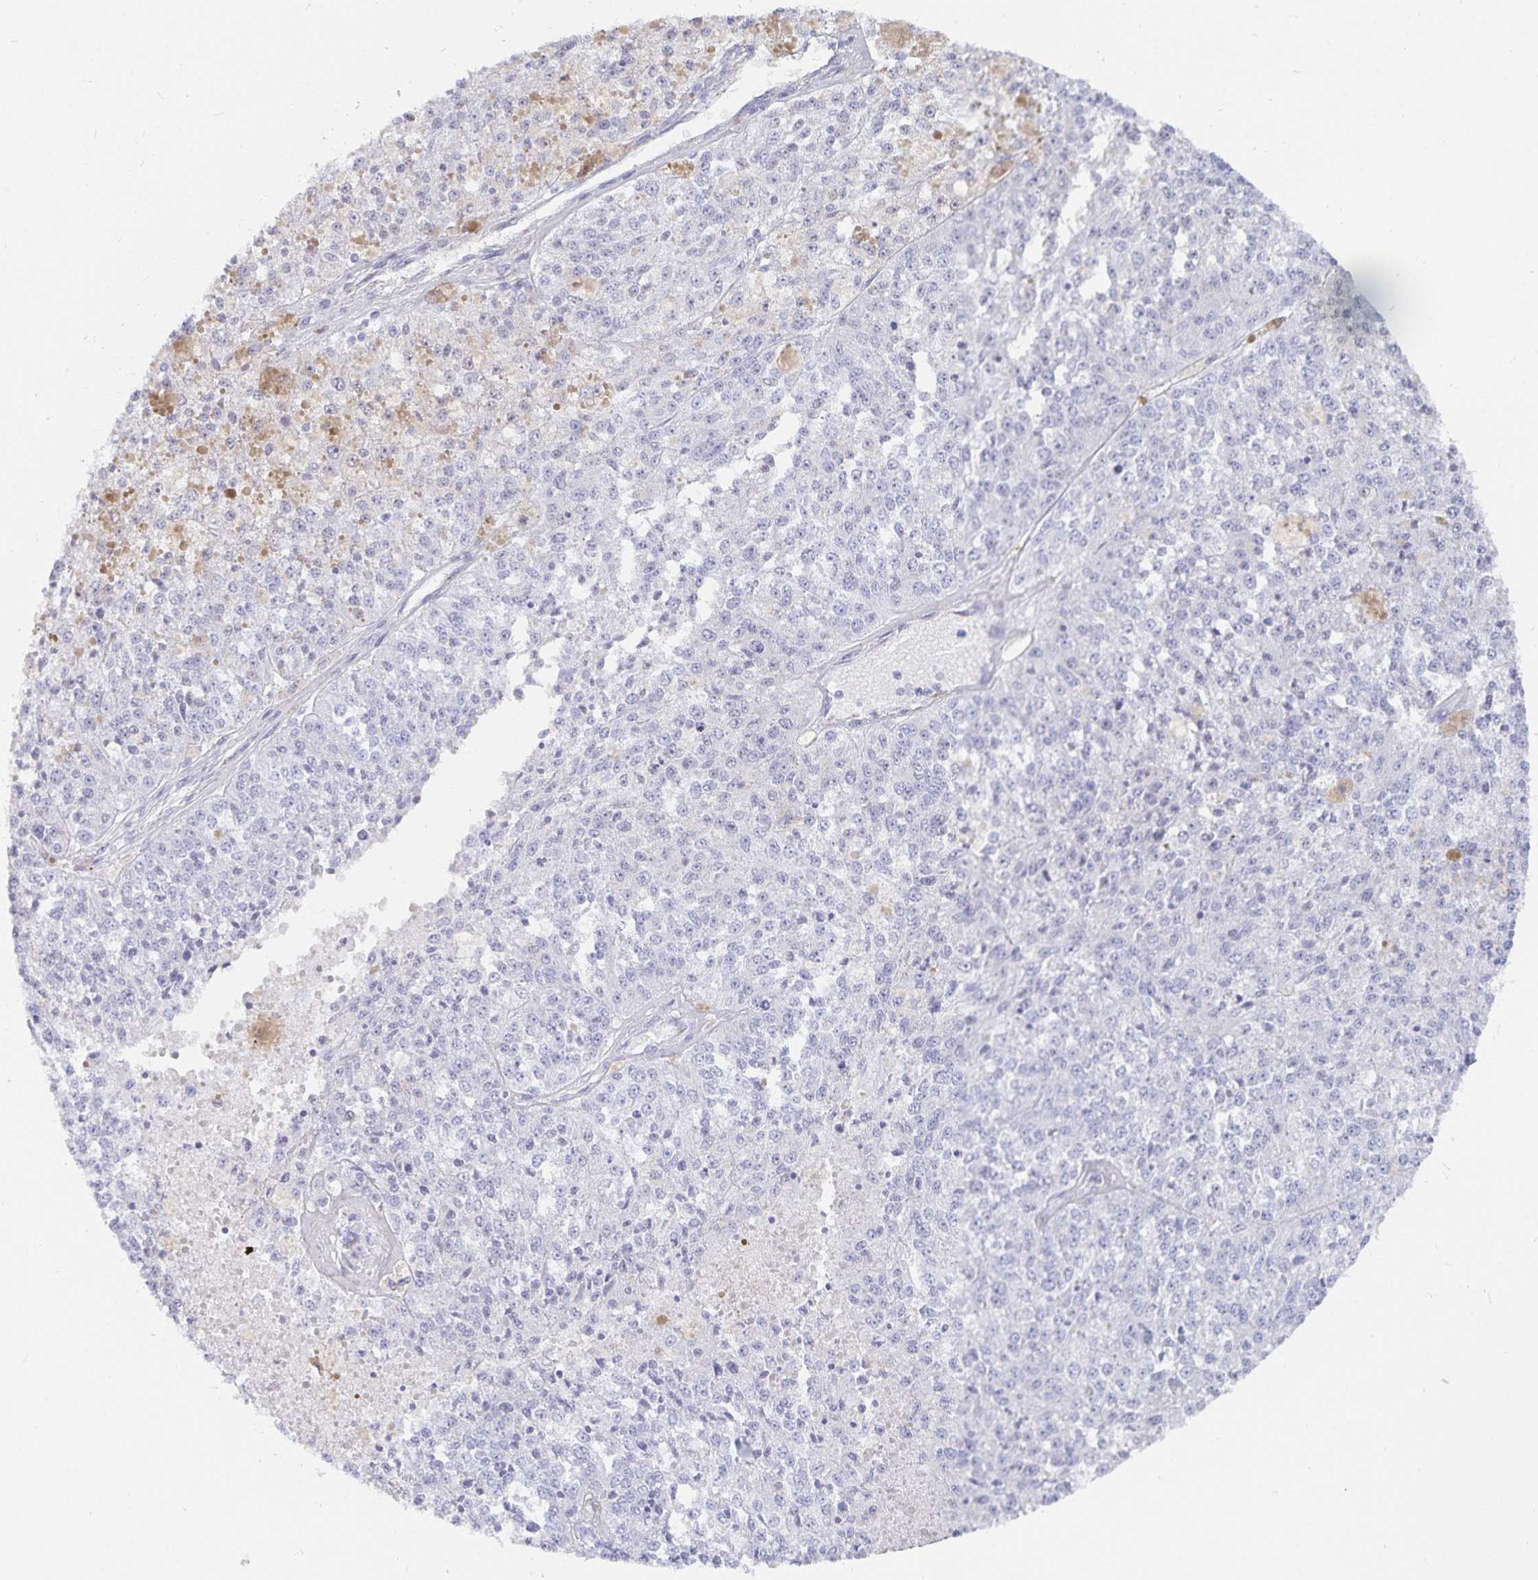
{"staining": {"intensity": "negative", "quantity": "none", "location": "none"}, "tissue": "melanoma", "cell_type": "Tumor cells", "image_type": "cancer", "snomed": [{"axis": "morphology", "description": "Malignant melanoma, Metastatic site"}, {"axis": "topography", "description": "Lymph node"}], "caption": "DAB (3,3'-diaminobenzidine) immunohistochemical staining of melanoma displays no significant staining in tumor cells.", "gene": "INSL5", "patient": {"sex": "female", "age": 64}}